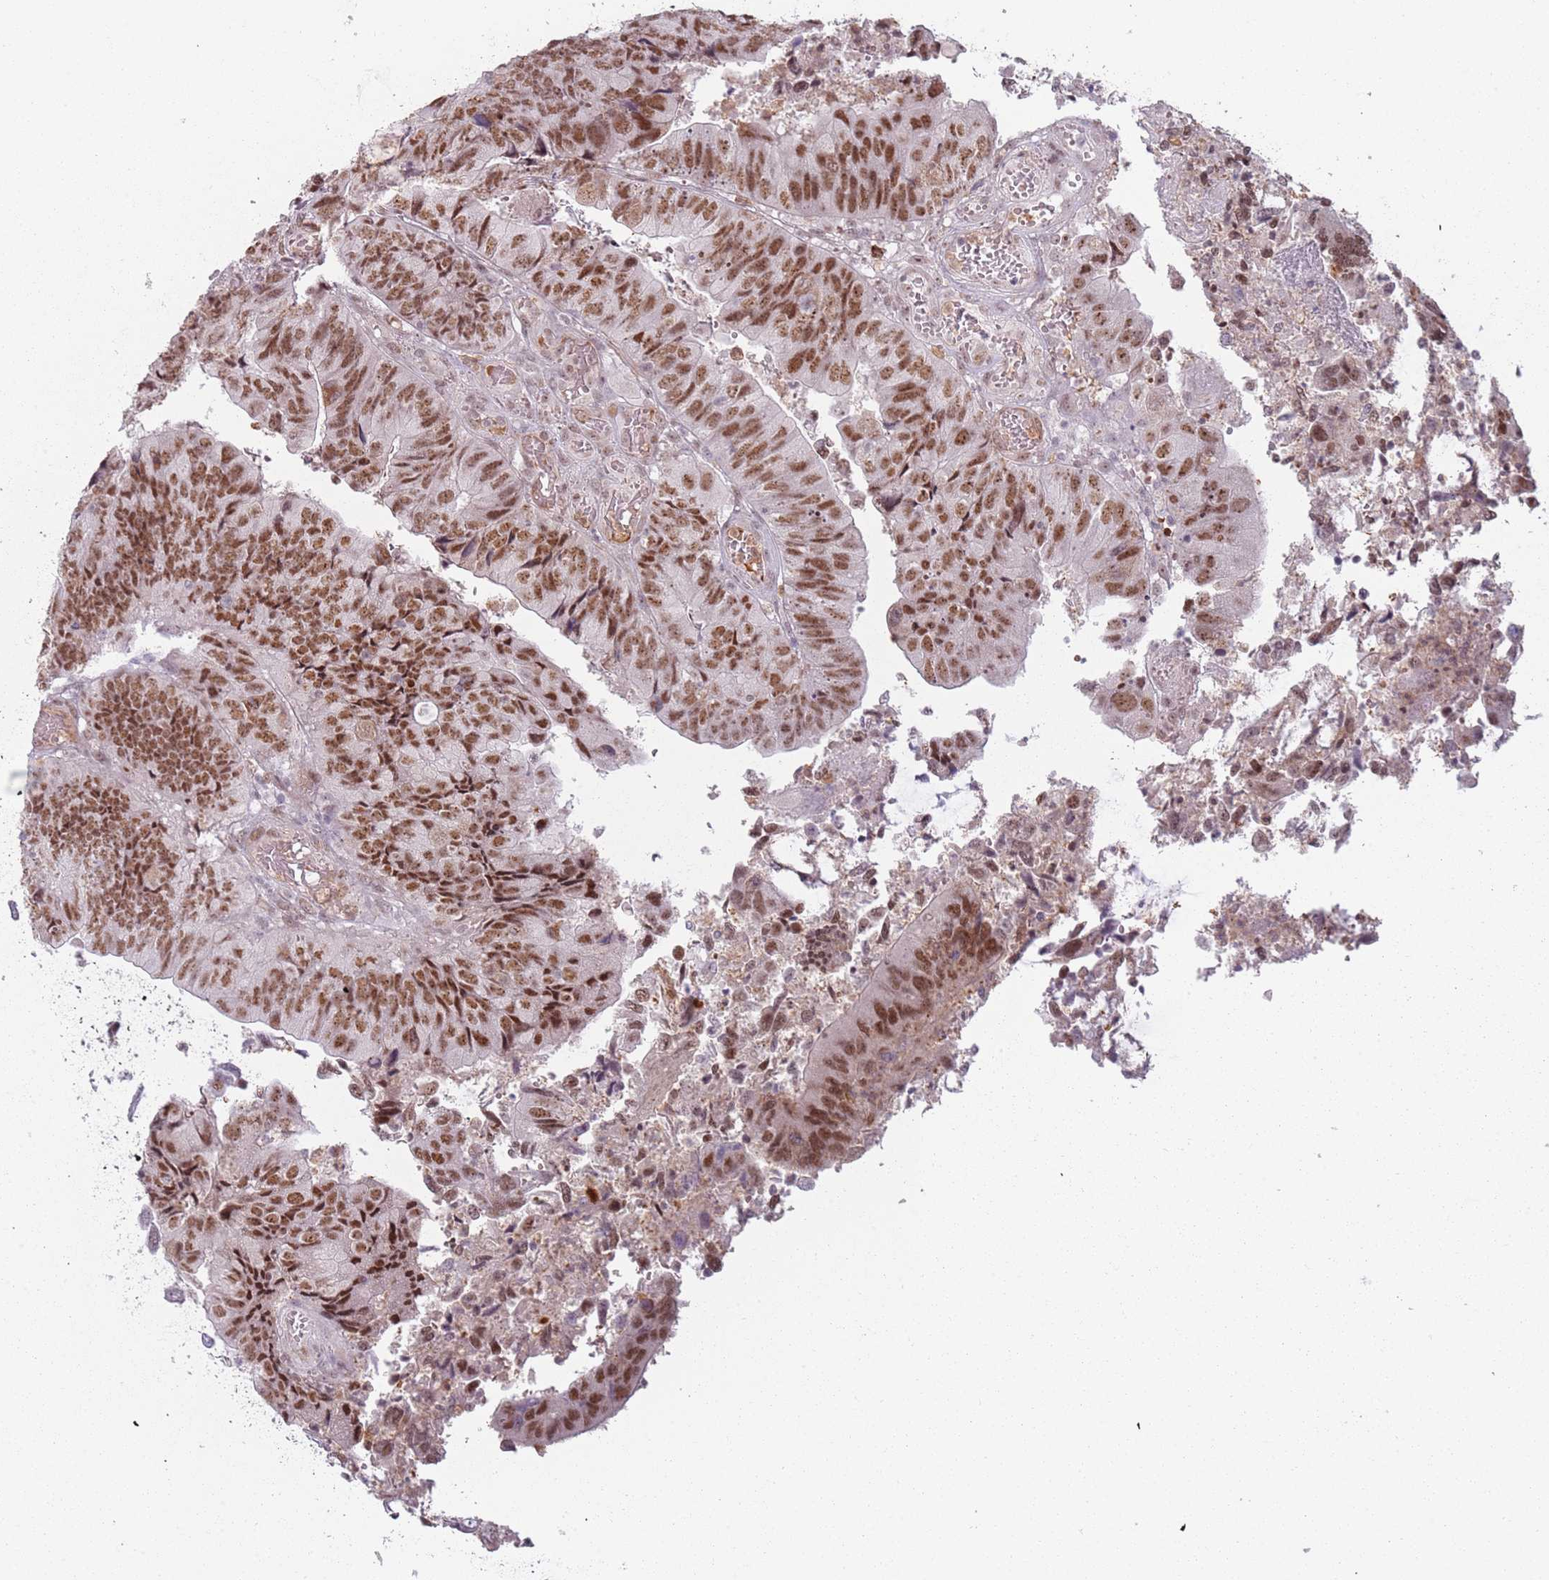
{"staining": {"intensity": "moderate", "quantity": ">75%", "location": "nuclear"}, "tissue": "colorectal cancer", "cell_type": "Tumor cells", "image_type": "cancer", "snomed": [{"axis": "morphology", "description": "Adenocarcinoma, NOS"}, {"axis": "topography", "description": "Colon"}], "caption": "Colorectal cancer (adenocarcinoma) tissue shows moderate nuclear positivity in approximately >75% of tumor cells", "gene": "REXO4", "patient": {"sex": "female", "age": 67}}